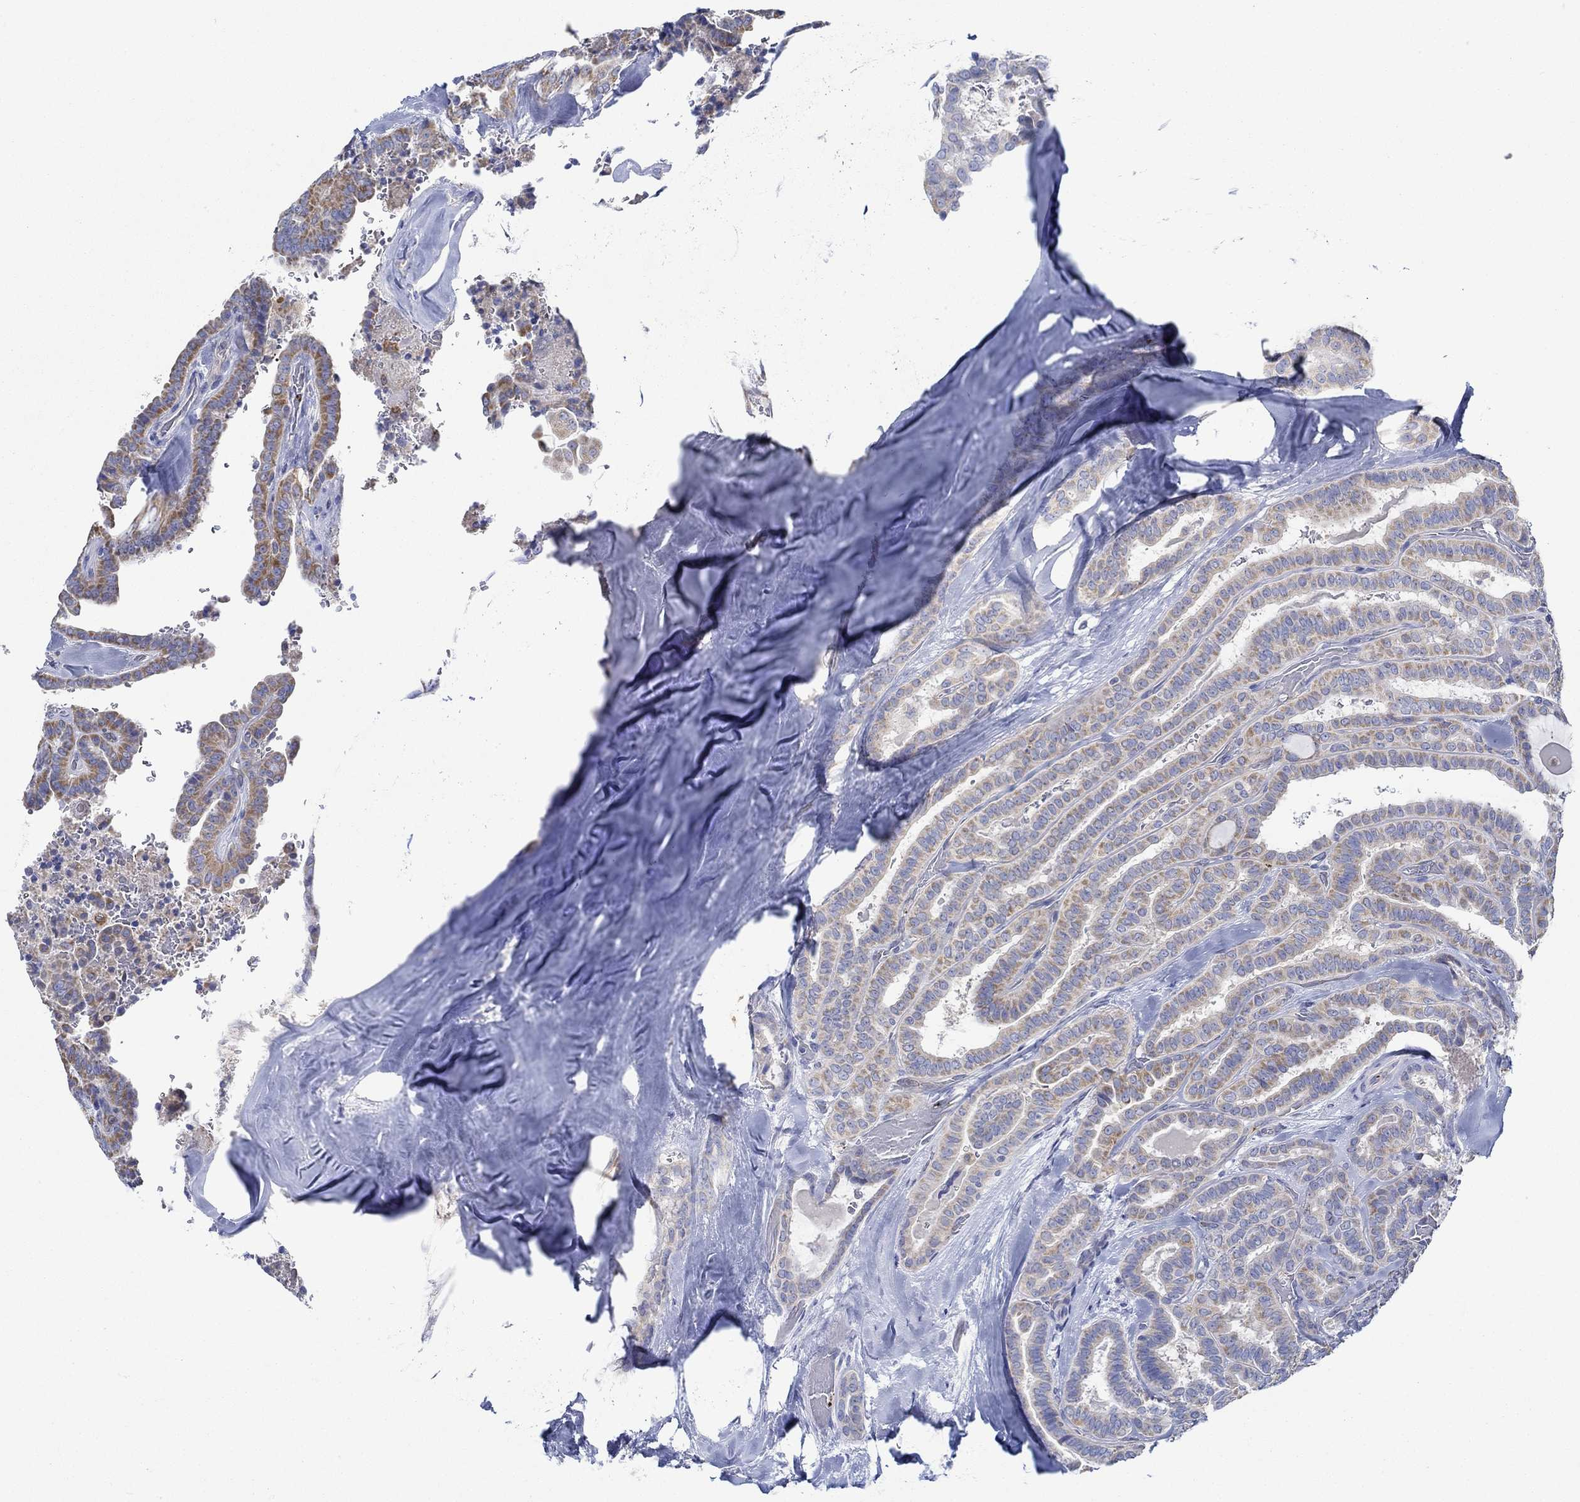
{"staining": {"intensity": "strong", "quantity": "25%-75%", "location": "cytoplasmic/membranous"}, "tissue": "thyroid cancer", "cell_type": "Tumor cells", "image_type": "cancer", "snomed": [{"axis": "morphology", "description": "Papillary adenocarcinoma, NOS"}, {"axis": "topography", "description": "Thyroid gland"}], "caption": "Immunohistochemical staining of human thyroid papillary adenocarcinoma shows high levels of strong cytoplasmic/membranous staining in approximately 25%-75% of tumor cells.", "gene": "SLC27A3", "patient": {"sex": "female", "age": 39}}